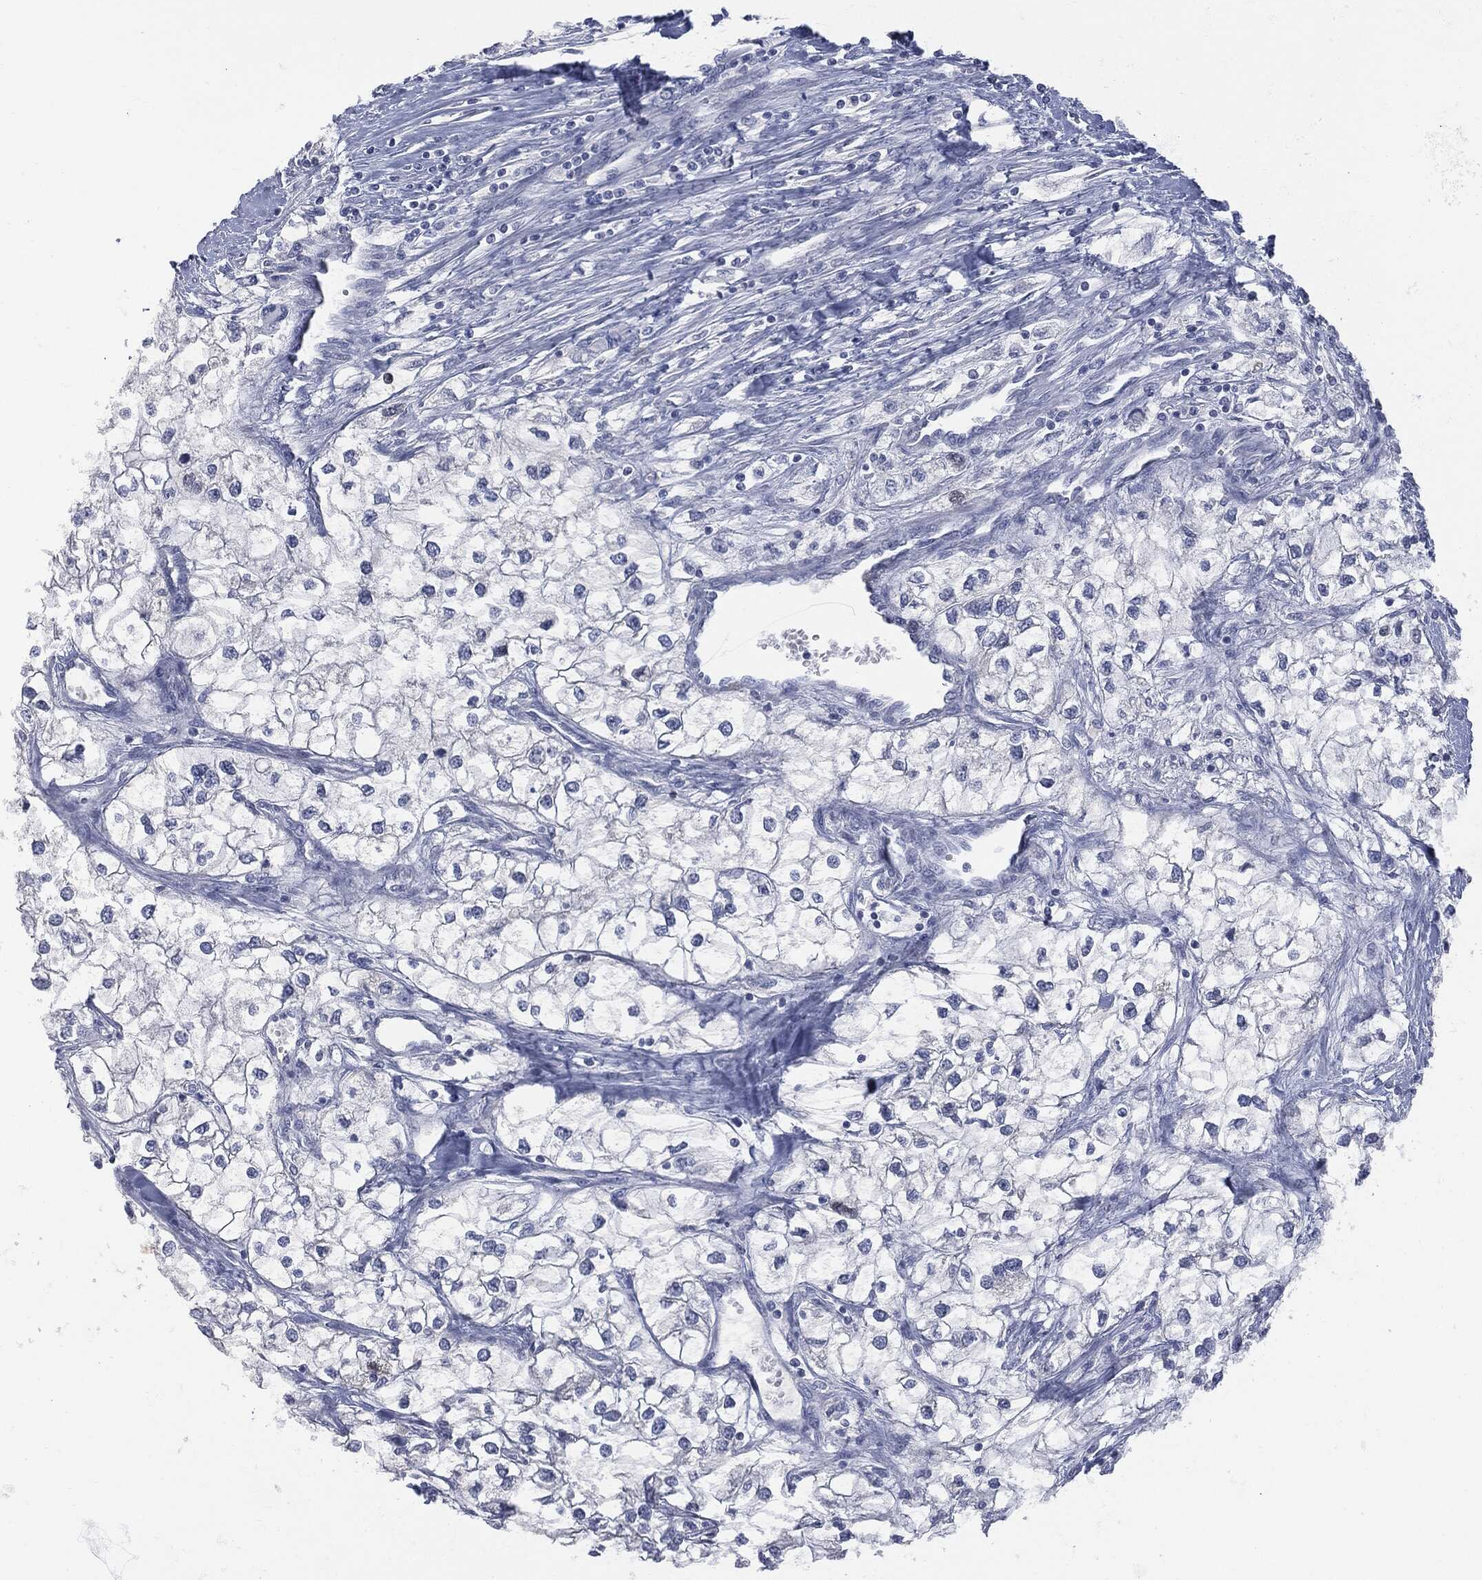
{"staining": {"intensity": "negative", "quantity": "none", "location": "none"}, "tissue": "renal cancer", "cell_type": "Tumor cells", "image_type": "cancer", "snomed": [{"axis": "morphology", "description": "Adenocarcinoma, NOS"}, {"axis": "topography", "description": "Kidney"}], "caption": "A high-resolution image shows immunohistochemistry (IHC) staining of renal cancer, which demonstrates no significant expression in tumor cells.", "gene": "UBE2C", "patient": {"sex": "male", "age": 59}}